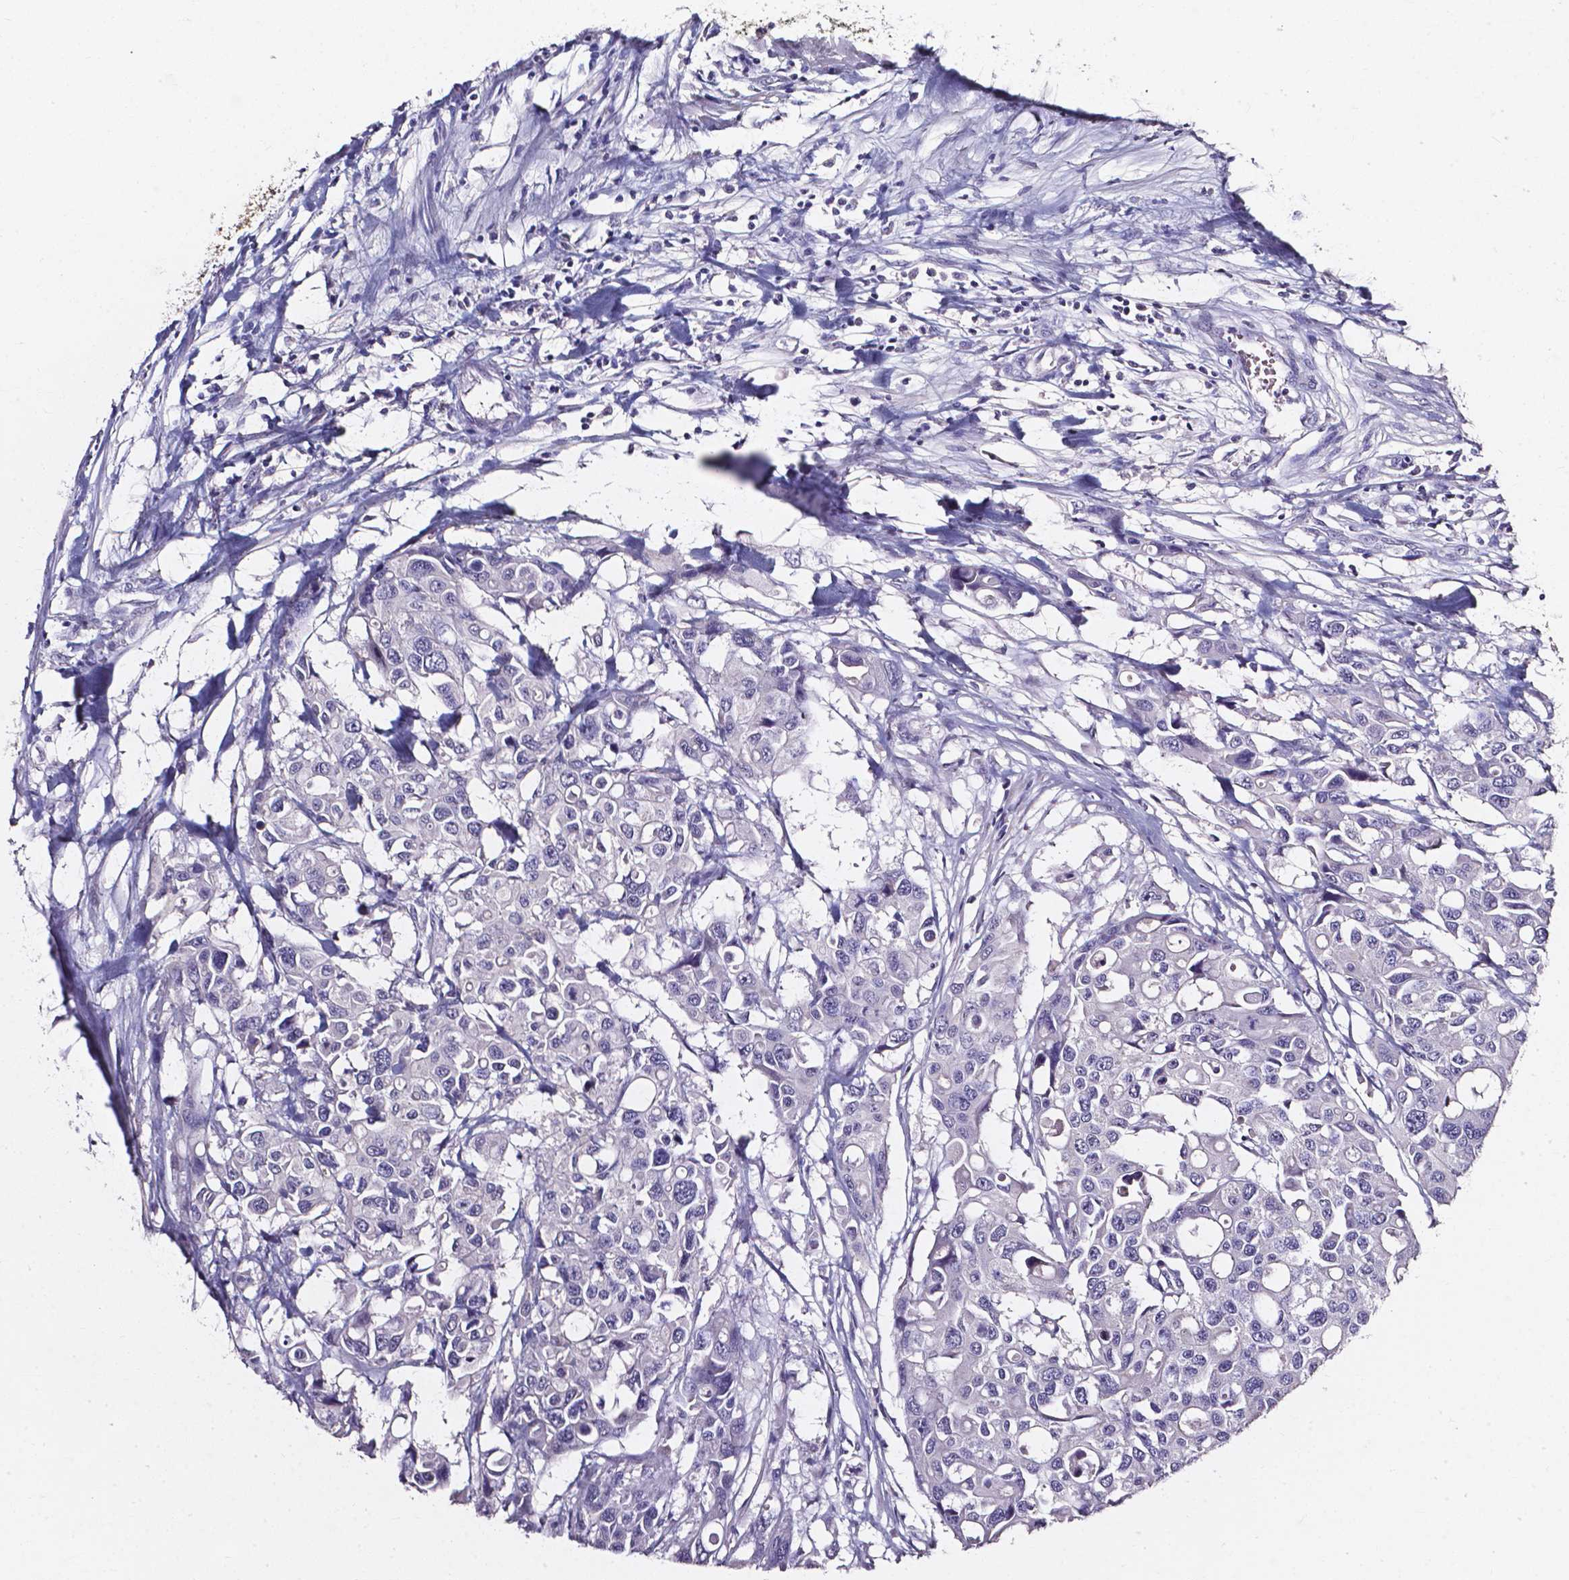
{"staining": {"intensity": "negative", "quantity": "none", "location": "none"}, "tissue": "colorectal cancer", "cell_type": "Tumor cells", "image_type": "cancer", "snomed": [{"axis": "morphology", "description": "Adenocarcinoma, NOS"}, {"axis": "topography", "description": "Colon"}], "caption": "IHC of human colorectal cancer shows no expression in tumor cells.", "gene": "AKR1B10", "patient": {"sex": "male", "age": 77}}